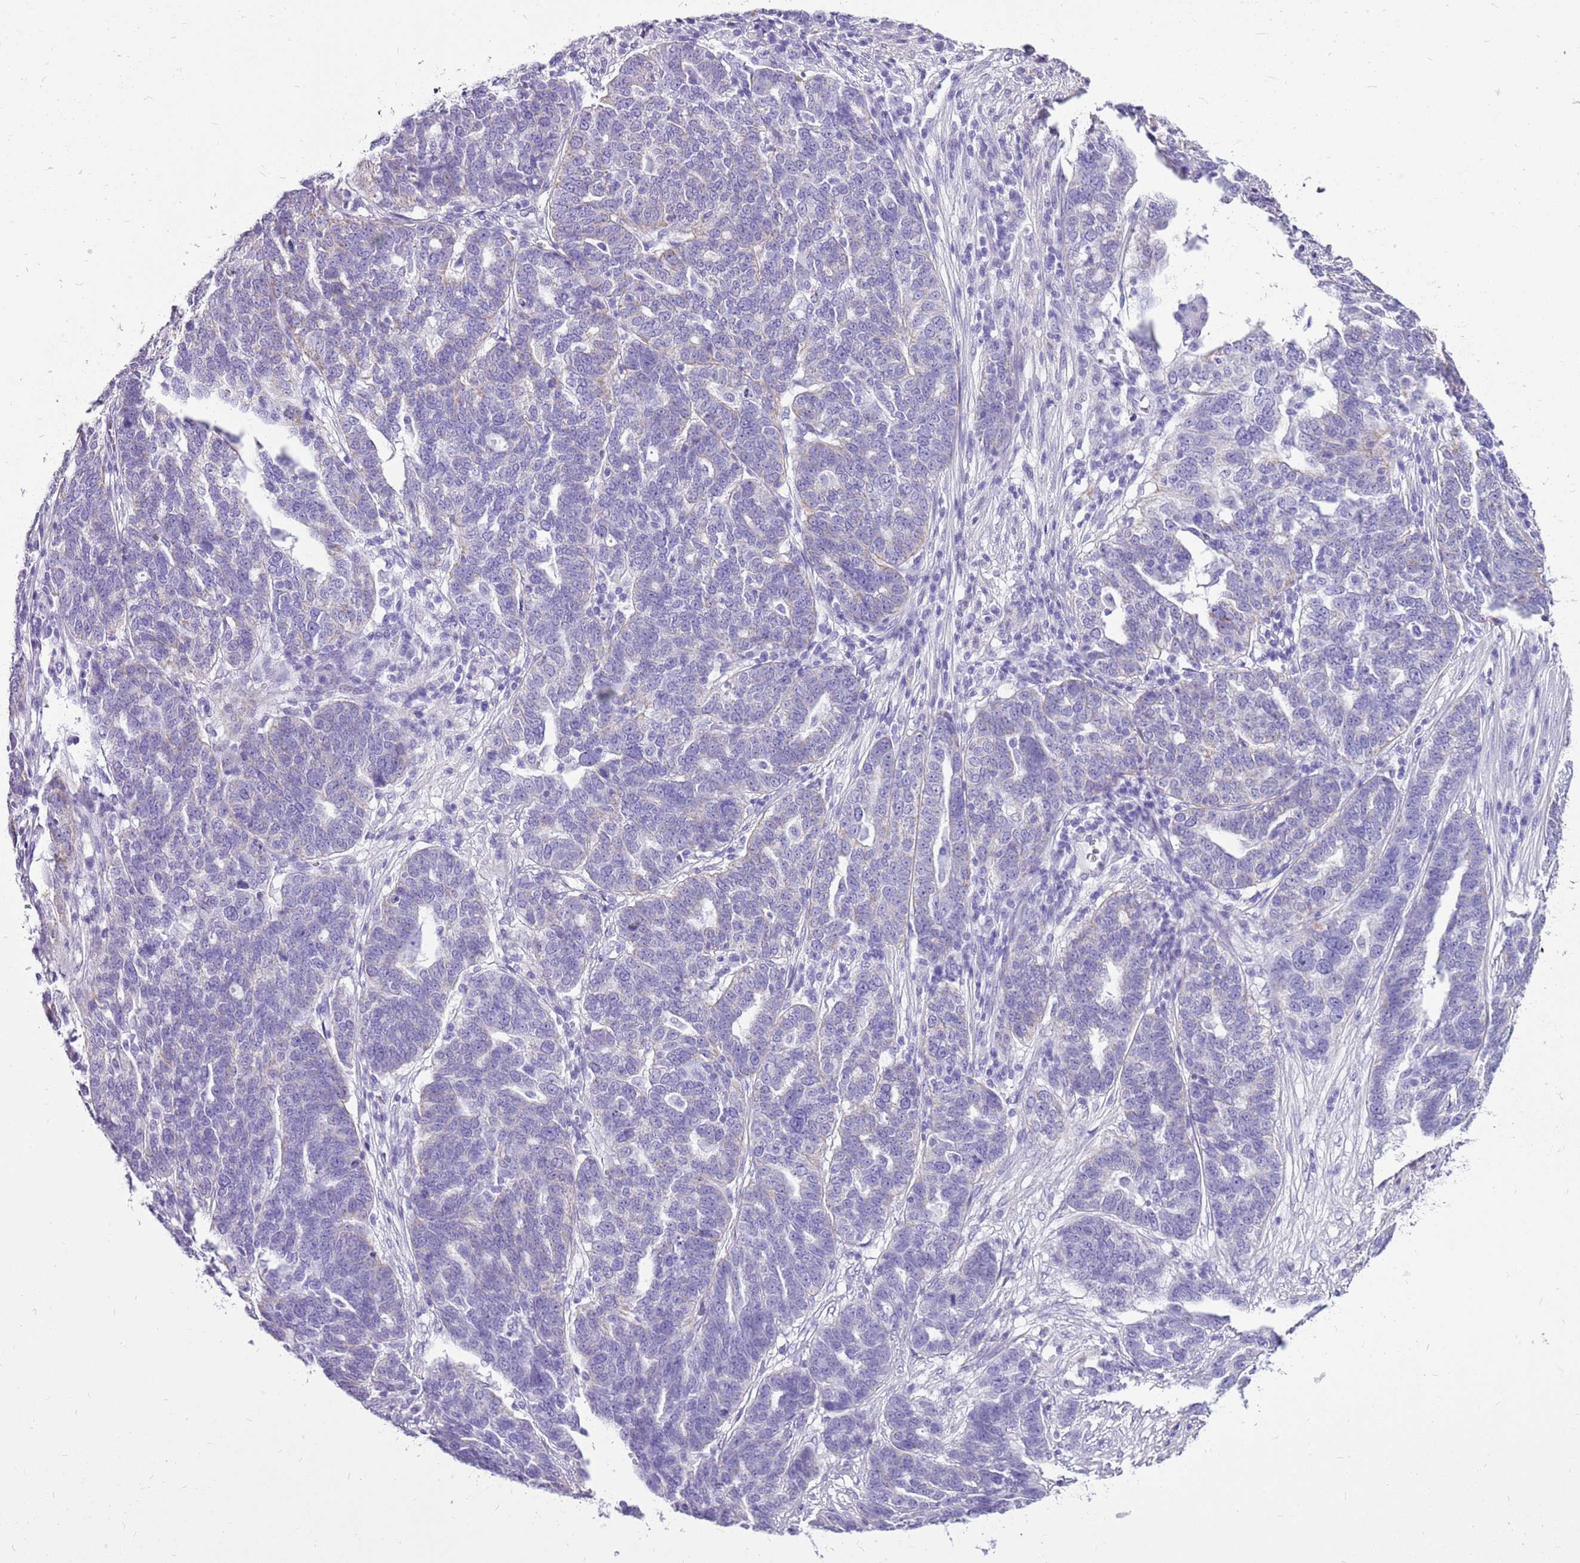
{"staining": {"intensity": "negative", "quantity": "none", "location": "none"}, "tissue": "ovarian cancer", "cell_type": "Tumor cells", "image_type": "cancer", "snomed": [{"axis": "morphology", "description": "Cystadenocarcinoma, serous, NOS"}, {"axis": "topography", "description": "Ovary"}], "caption": "Immunohistochemistry photomicrograph of ovarian cancer (serous cystadenocarcinoma) stained for a protein (brown), which demonstrates no expression in tumor cells.", "gene": "ACSS3", "patient": {"sex": "female", "age": 59}}